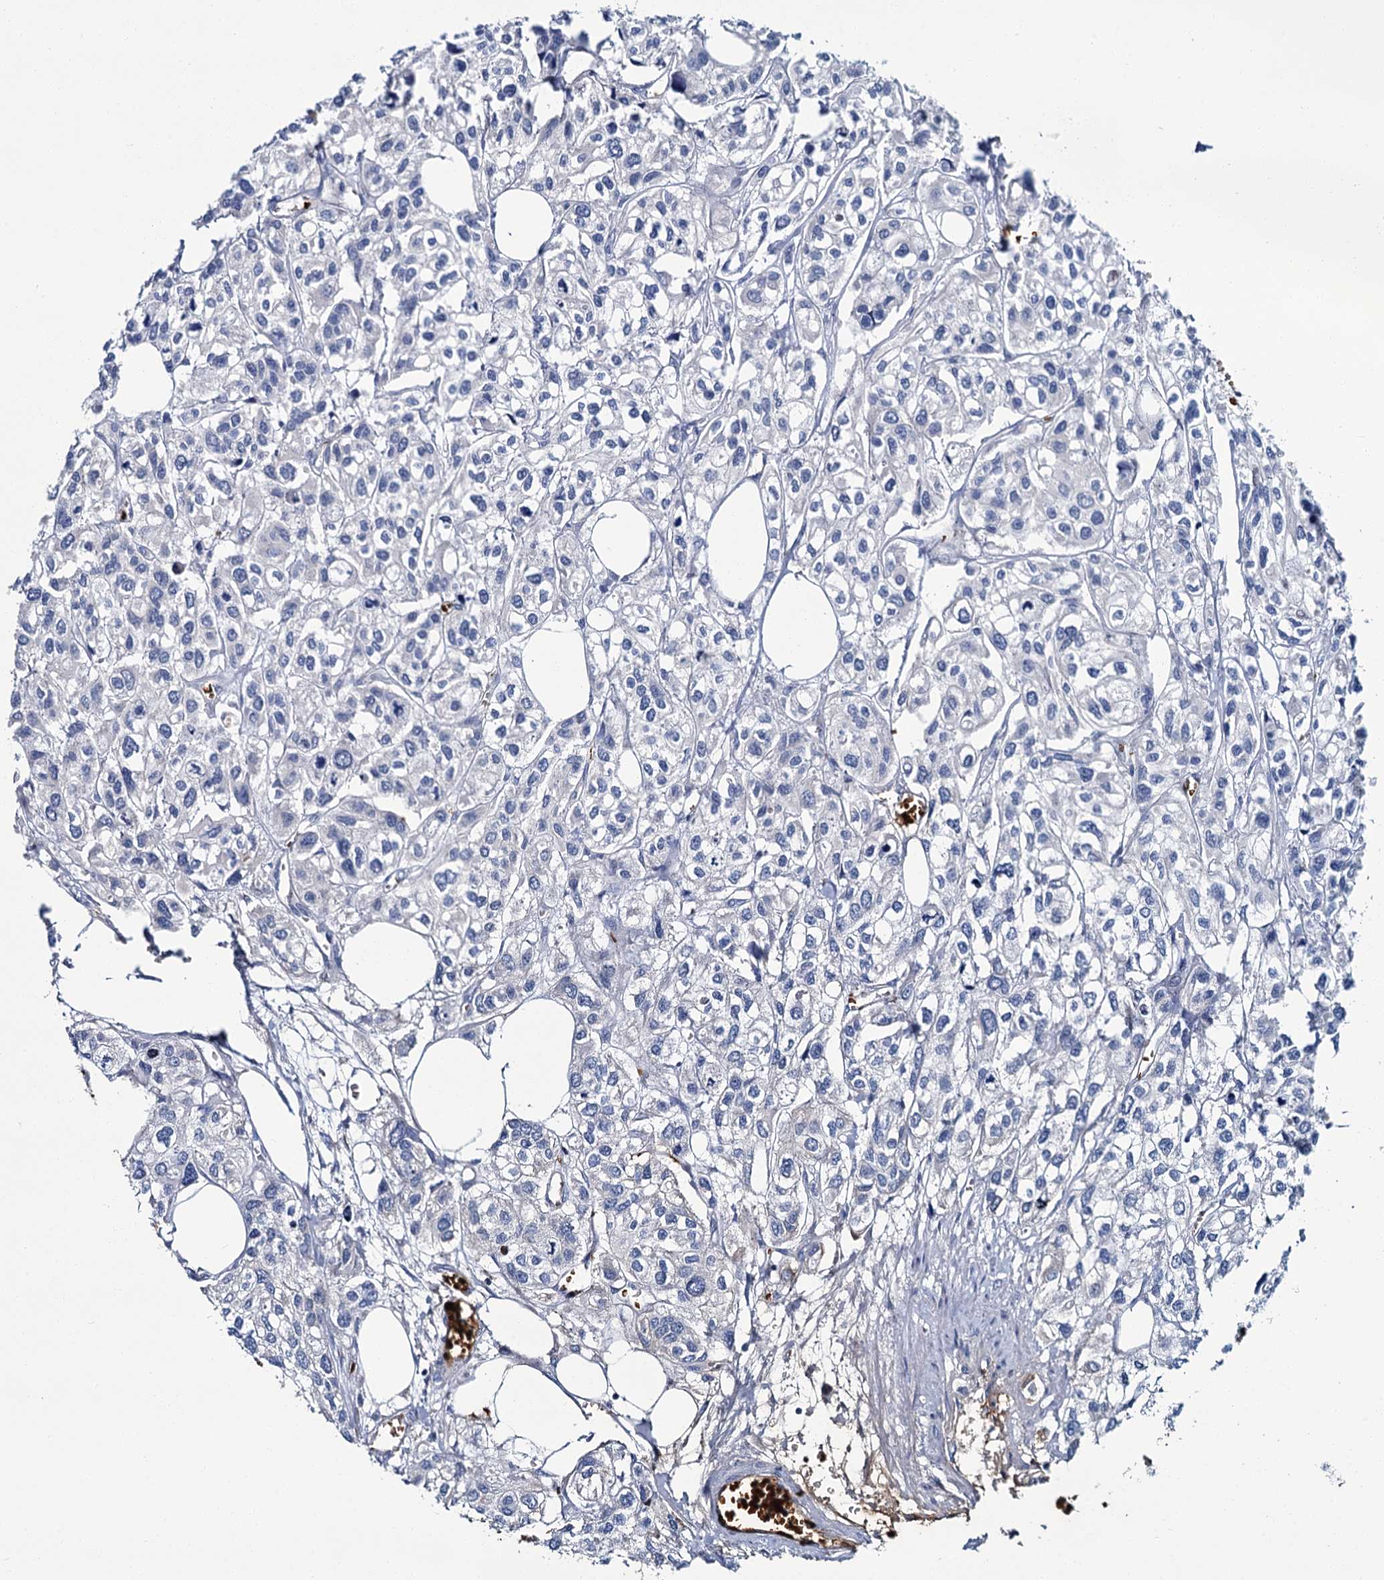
{"staining": {"intensity": "negative", "quantity": "none", "location": "none"}, "tissue": "urothelial cancer", "cell_type": "Tumor cells", "image_type": "cancer", "snomed": [{"axis": "morphology", "description": "Urothelial carcinoma, High grade"}, {"axis": "topography", "description": "Urinary bladder"}], "caption": "Immunohistochemistry (IHC) image of high-grade urothelial carcinoma stained for a protein (brown), which exhibits no positivity in tumor cells.", "gene": "ATG2A", "patient": {"sex": "male", "age": 67}}